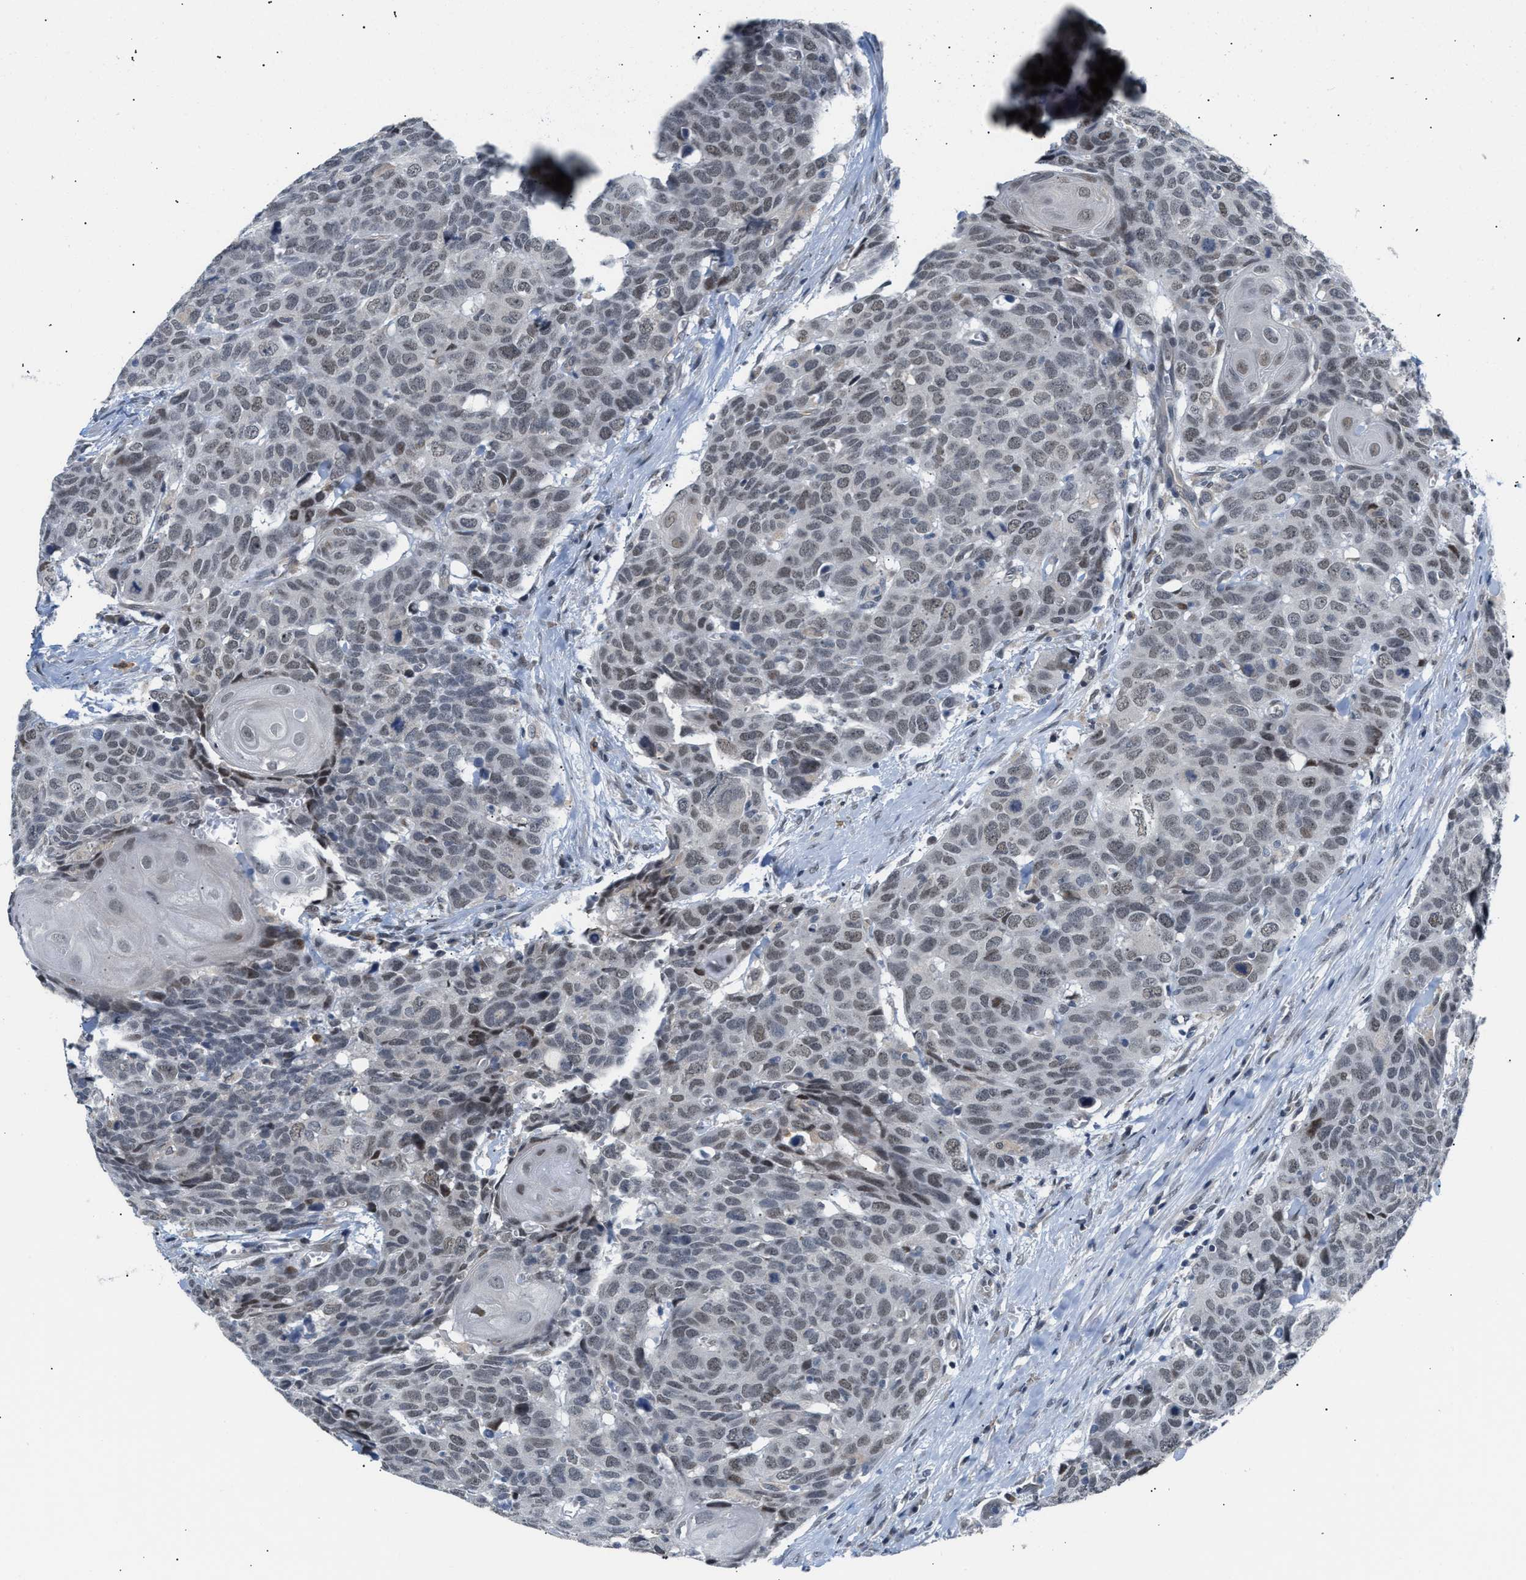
{"staining": {"intensity": "weak", "quantity": "25%-75%", "location": "nuclear"}, "tissue": "head and neck cancer", "cell_type": "Tumor cells", "image_type": "cancer", "snomed": [{"axis": "morphology", "description": "Squamous cell carcinoma, NOS"}, {"axis": "topography", "description": "Head-Neck"}], "caption": "Squamous cell carcinoma (head and neck) stained with a brown dye demonstrates weak nuclear positive expression in about 25%-75% of tumor cells.", "gene": "TXNRD3", "patient": {"sex": "male", "age": 66}}